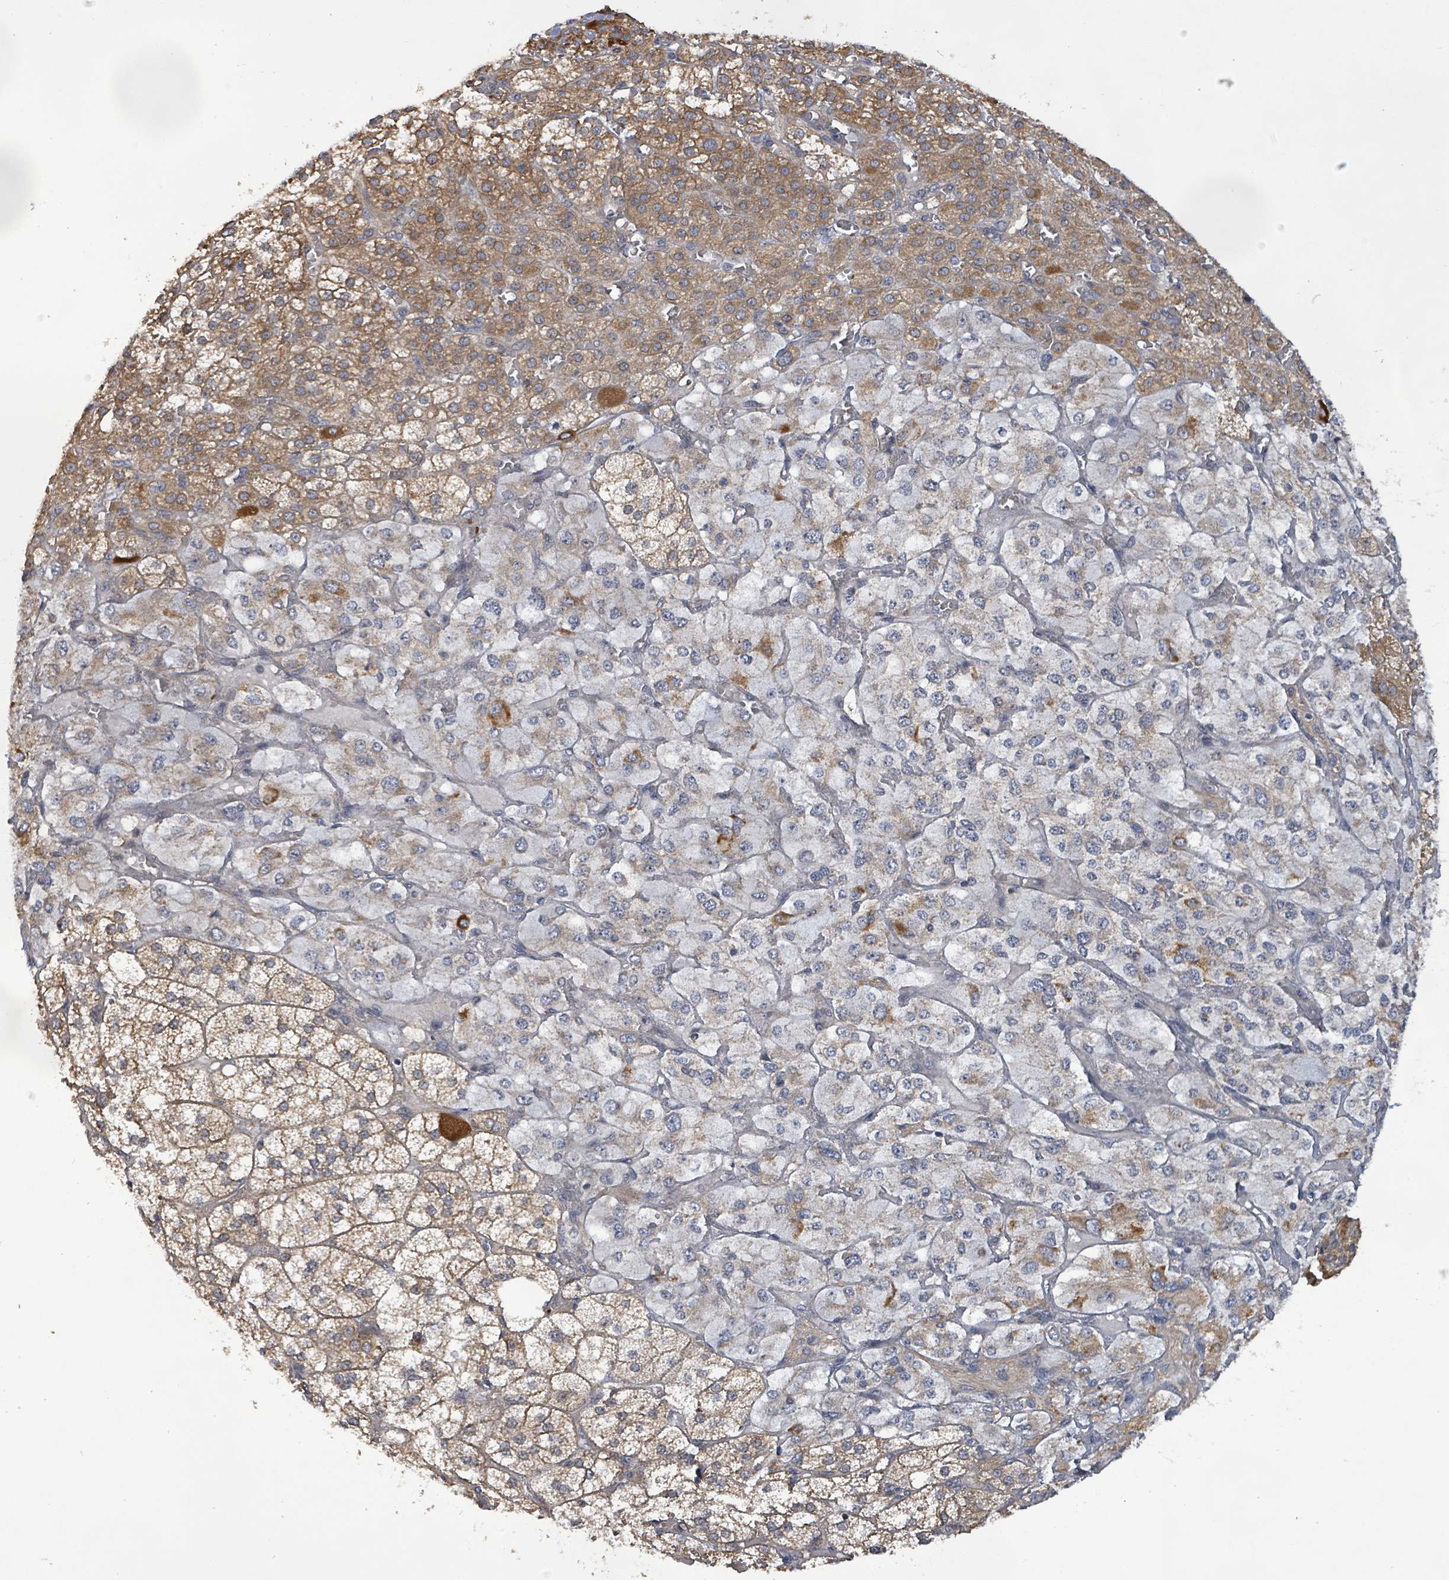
{"staining": {"intensity": "moderate", "quantity": "25%-75%", "location": "cytoplasmic/membranous"}, "tissue": "adrenal gland", "cell_type": "Glandular cells", "image_type": "normal", "snomed": [{"axis": "morphology", "description": "Normal tissue, NOS"}, {"axis": "topography", "description": "Adrenal gland"}], "caption": "High-magnification brightfield microscopy of benign adrenal gland stained with DAB (brown) and counterstained with hematoxylin (blue). glandular cells exhibit moderate cytoplasmic/membranous staining is present in approximately25%-75% of cells. (DAB (3,3'-diaminobenzidine) IHC, brown staining for protein, blue staining for nuclei).", "gene": "KBTBD11", "patient": {"sex": "female", "age": 60}}